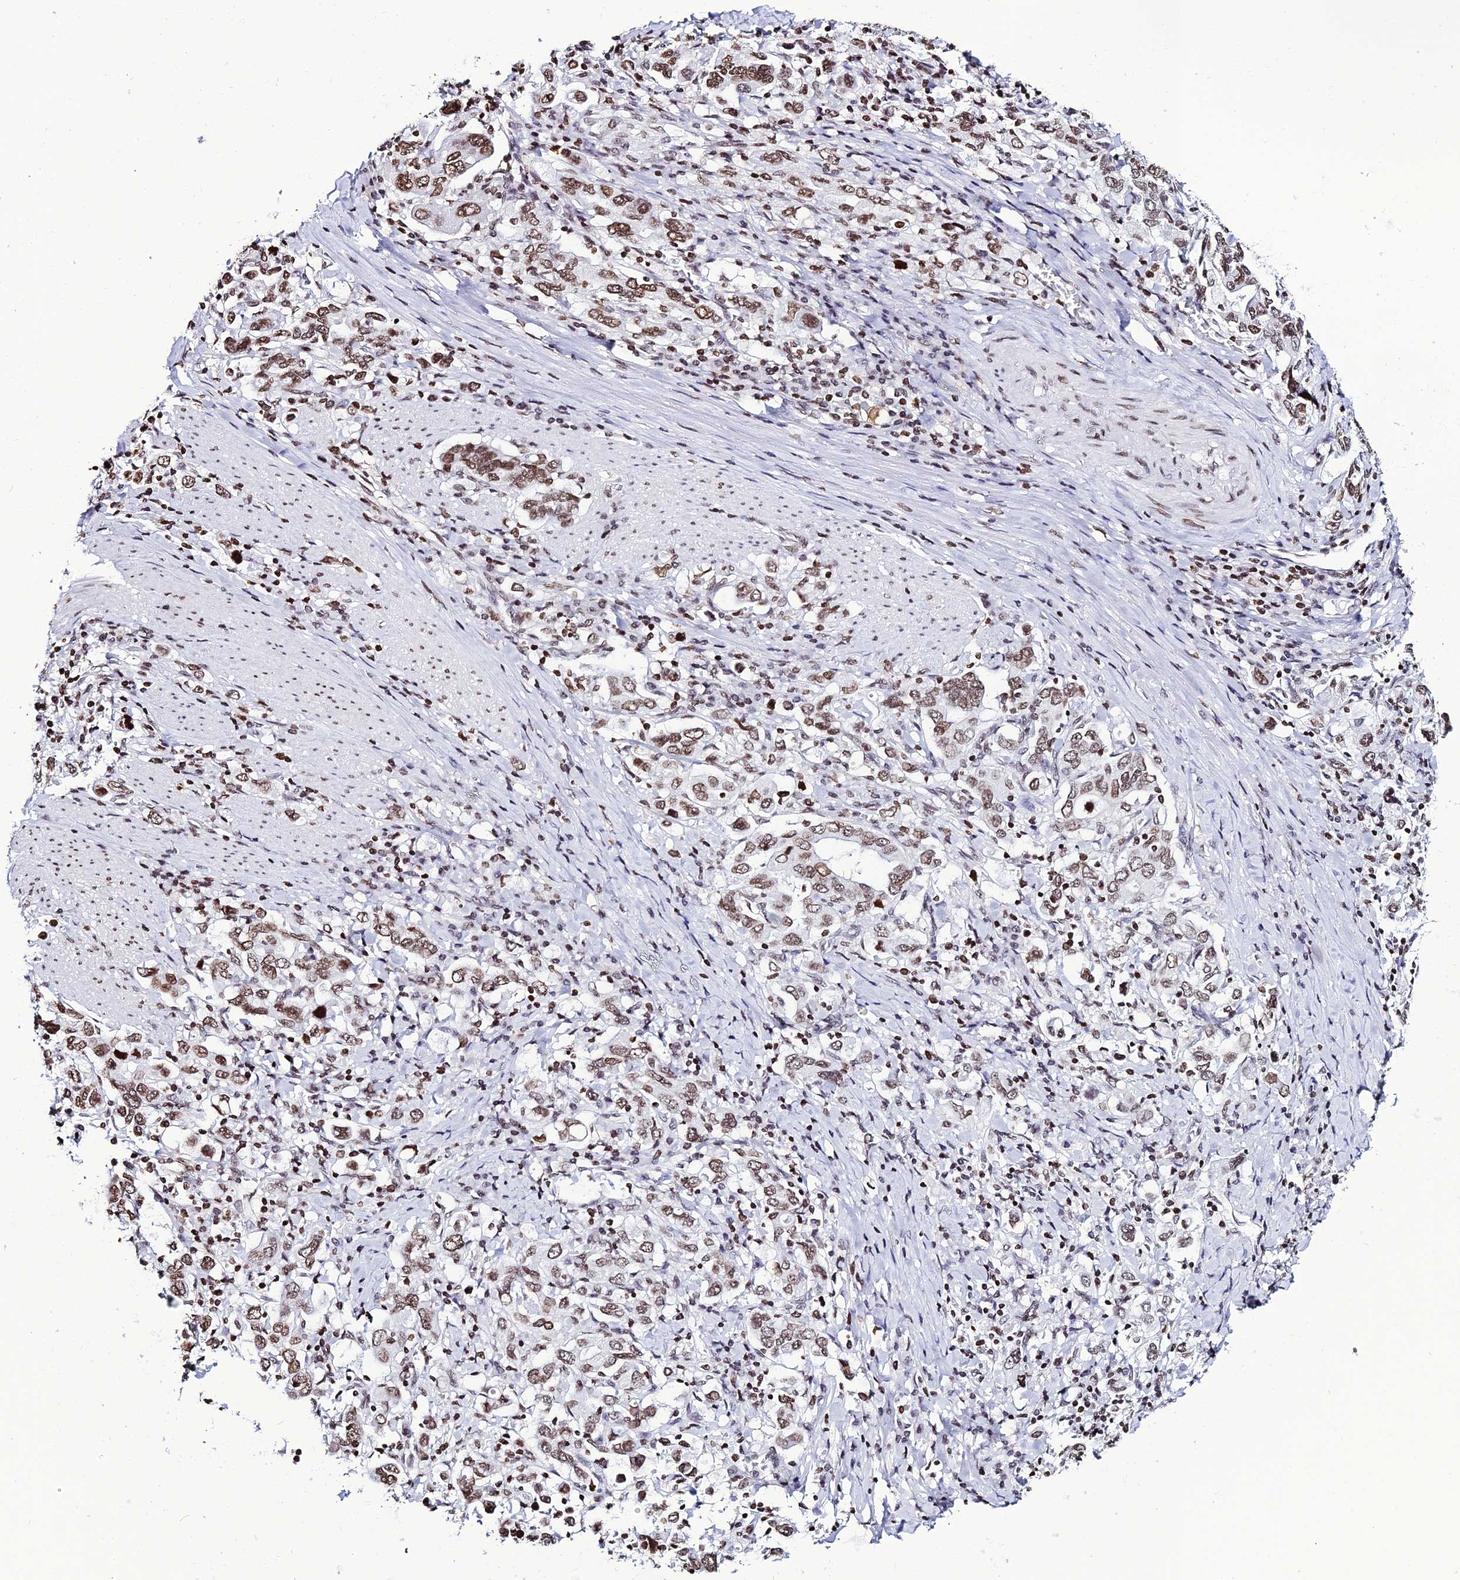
{"staining": {"intensity": "moderate", "quantity": ">75%", "location": "nuclear"}, "tissue": "stomach cancer", "cell_type": "Tumor cells", "image_type": "cancer", "snomed": [{"axis": "morphology", "description": "Adenocarcinoma, NOS"}, {"axis": "topography", "description": "Stomach, upper"}], "caption": "Immunohistochemistry (DAB (3,3'-diaminobenzidine)) staining of human stomach cancer (adenocarcinoma) reveals moderate nuclear protein expression in approximately >75% of tumor cells. The staining was performed using DAB (3,3'-diaminobenzidine) to visualize the protein expression in brown, while the nuclei were stained in blue with hematoxylin (Magnification: 20x).", "gene": "MACROH2A2", "patient": {"sex": "male", "age": 62}}